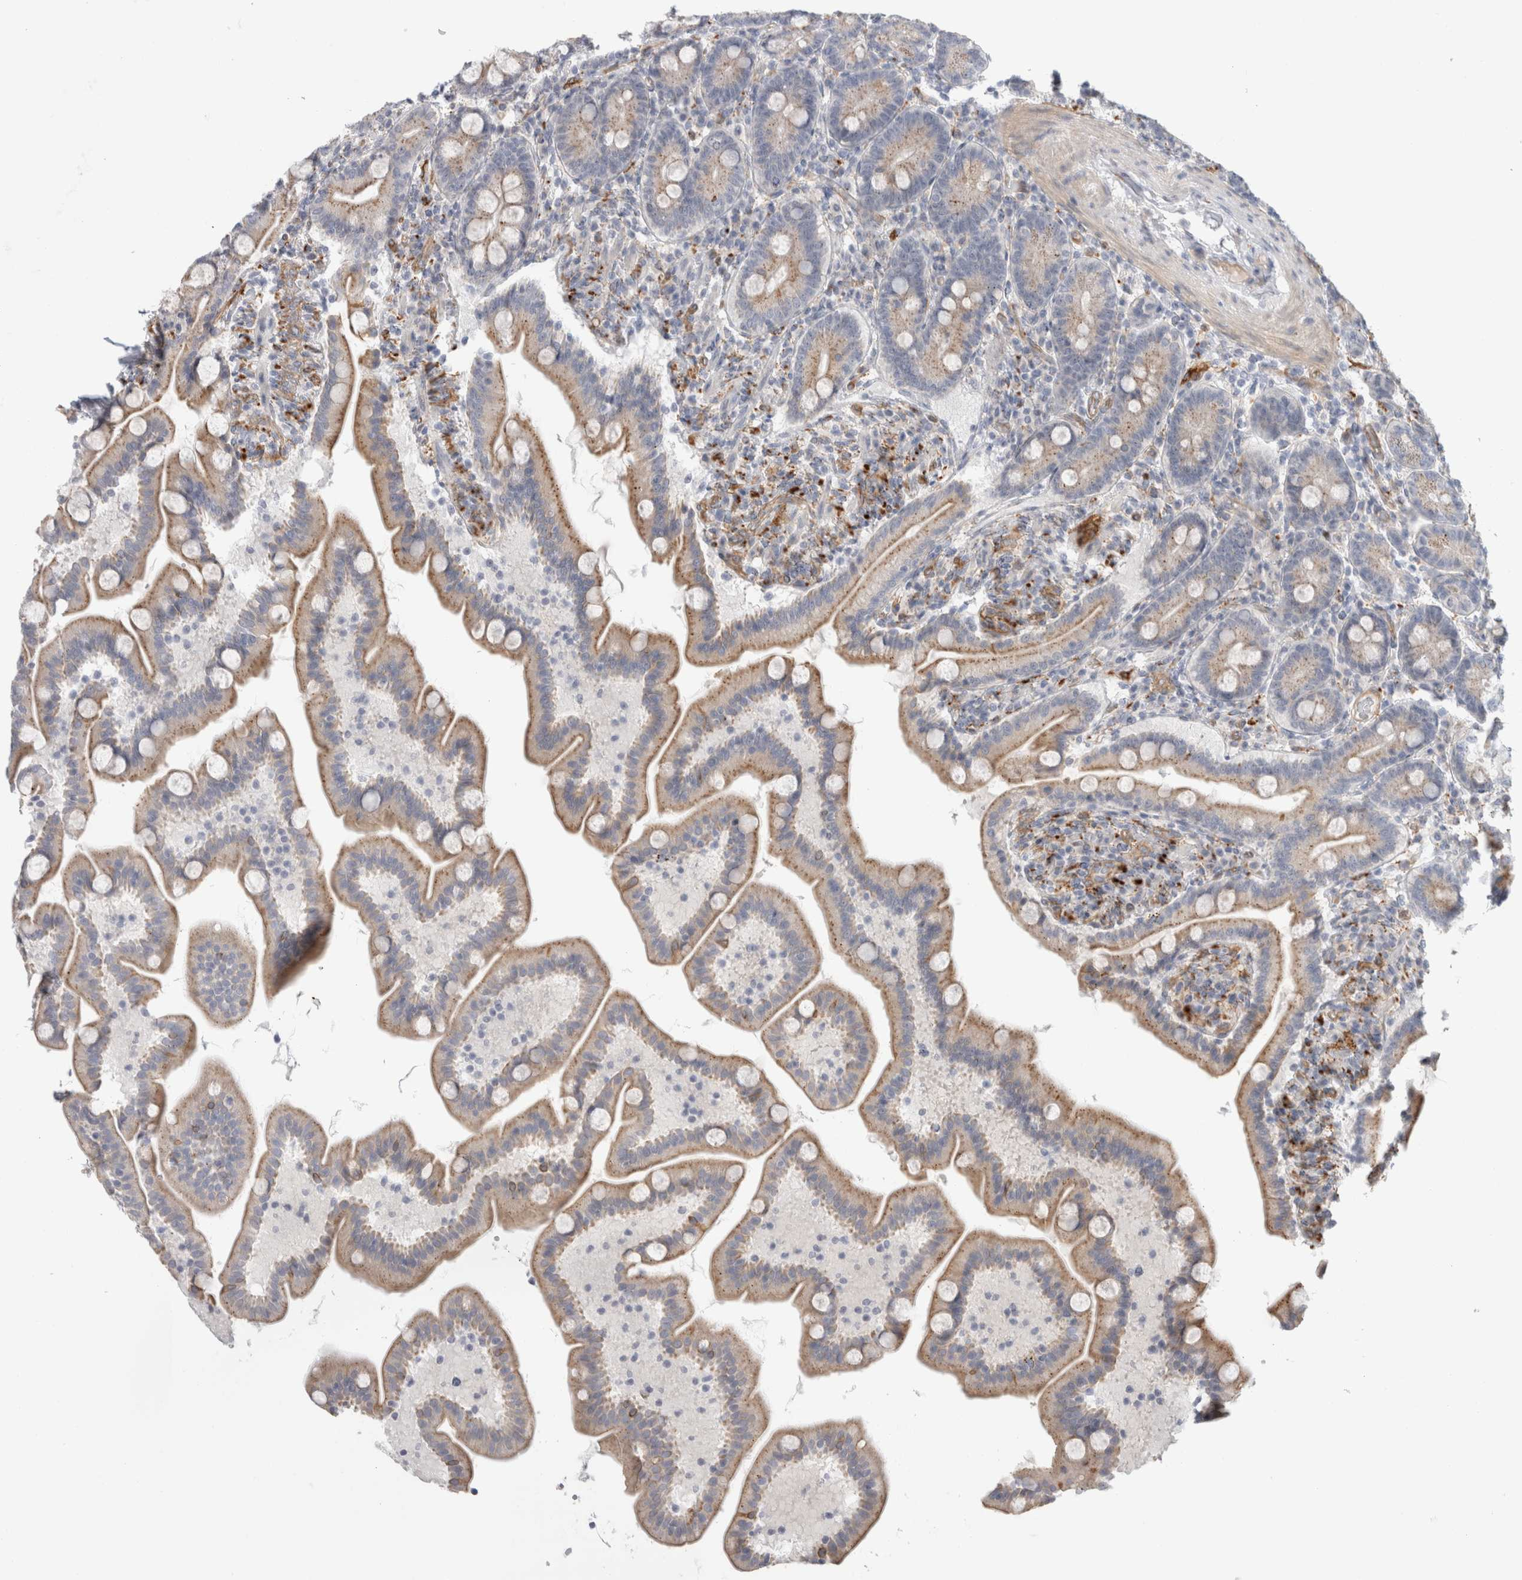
{"staining": {"intensity": "moderate", "quantity": ">75%", "location": "cytoplasmic/membranous"}, "tissue": "duodenum", "cell_type": "Glandular cells", "image_type": "normal", "snomed": [{"axis": "morphology", "description": "Normal tissue, NOS"}, {"axis": "topography", "description": "Duodenum"}], "caption": "High-magnification brightfield microscopy of normal duodenum stained with DAB (3,3'-diaminobenzidine) (brown) and counterstained with hematoxylin (blue). glandular cells exhibit moderate cytoplasmic/membranous positivity is present in approximately>75% of cells.", "gene": "ANKMY1", "patient": {"sex": "male", "age": 54}}